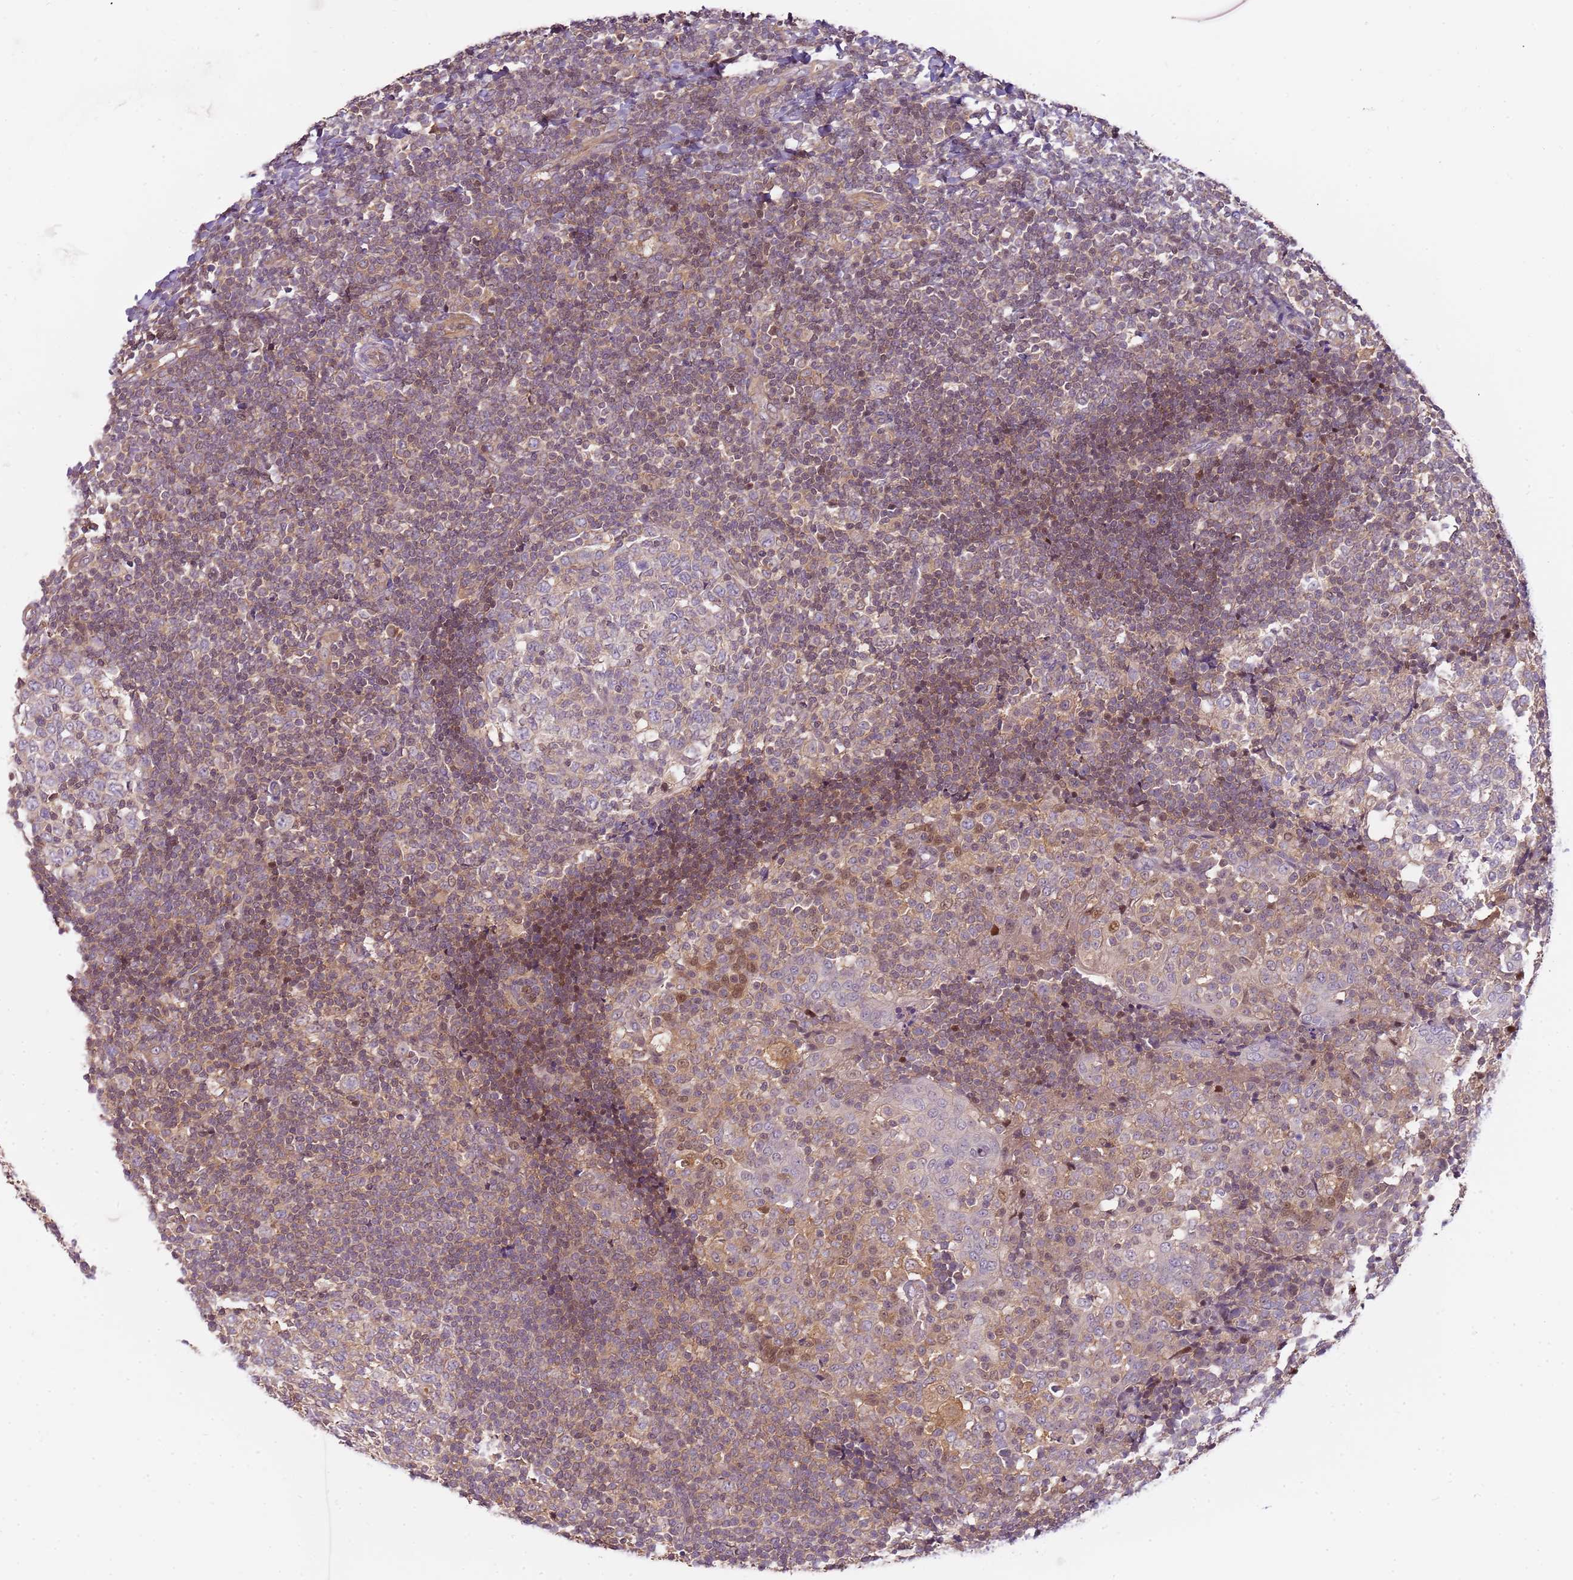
{"staining": {"intensity": "weak", "quantity": "<25%", "location": "nuclear"}, "tissue": "tonsil", "cell_type": "Germinal center cells", "image_type": "normal", "snomed": [{"axis": "morphology", "description": "Normal tissue, NOS"}, {"axis": "topography", "description": "Tonsil"}], "caption": "The histopathology image exhibits no significant staining in germinal center cells of tonsil.", "gene": "GSTO2", "patient": {"sex": "female", "age": 19}}